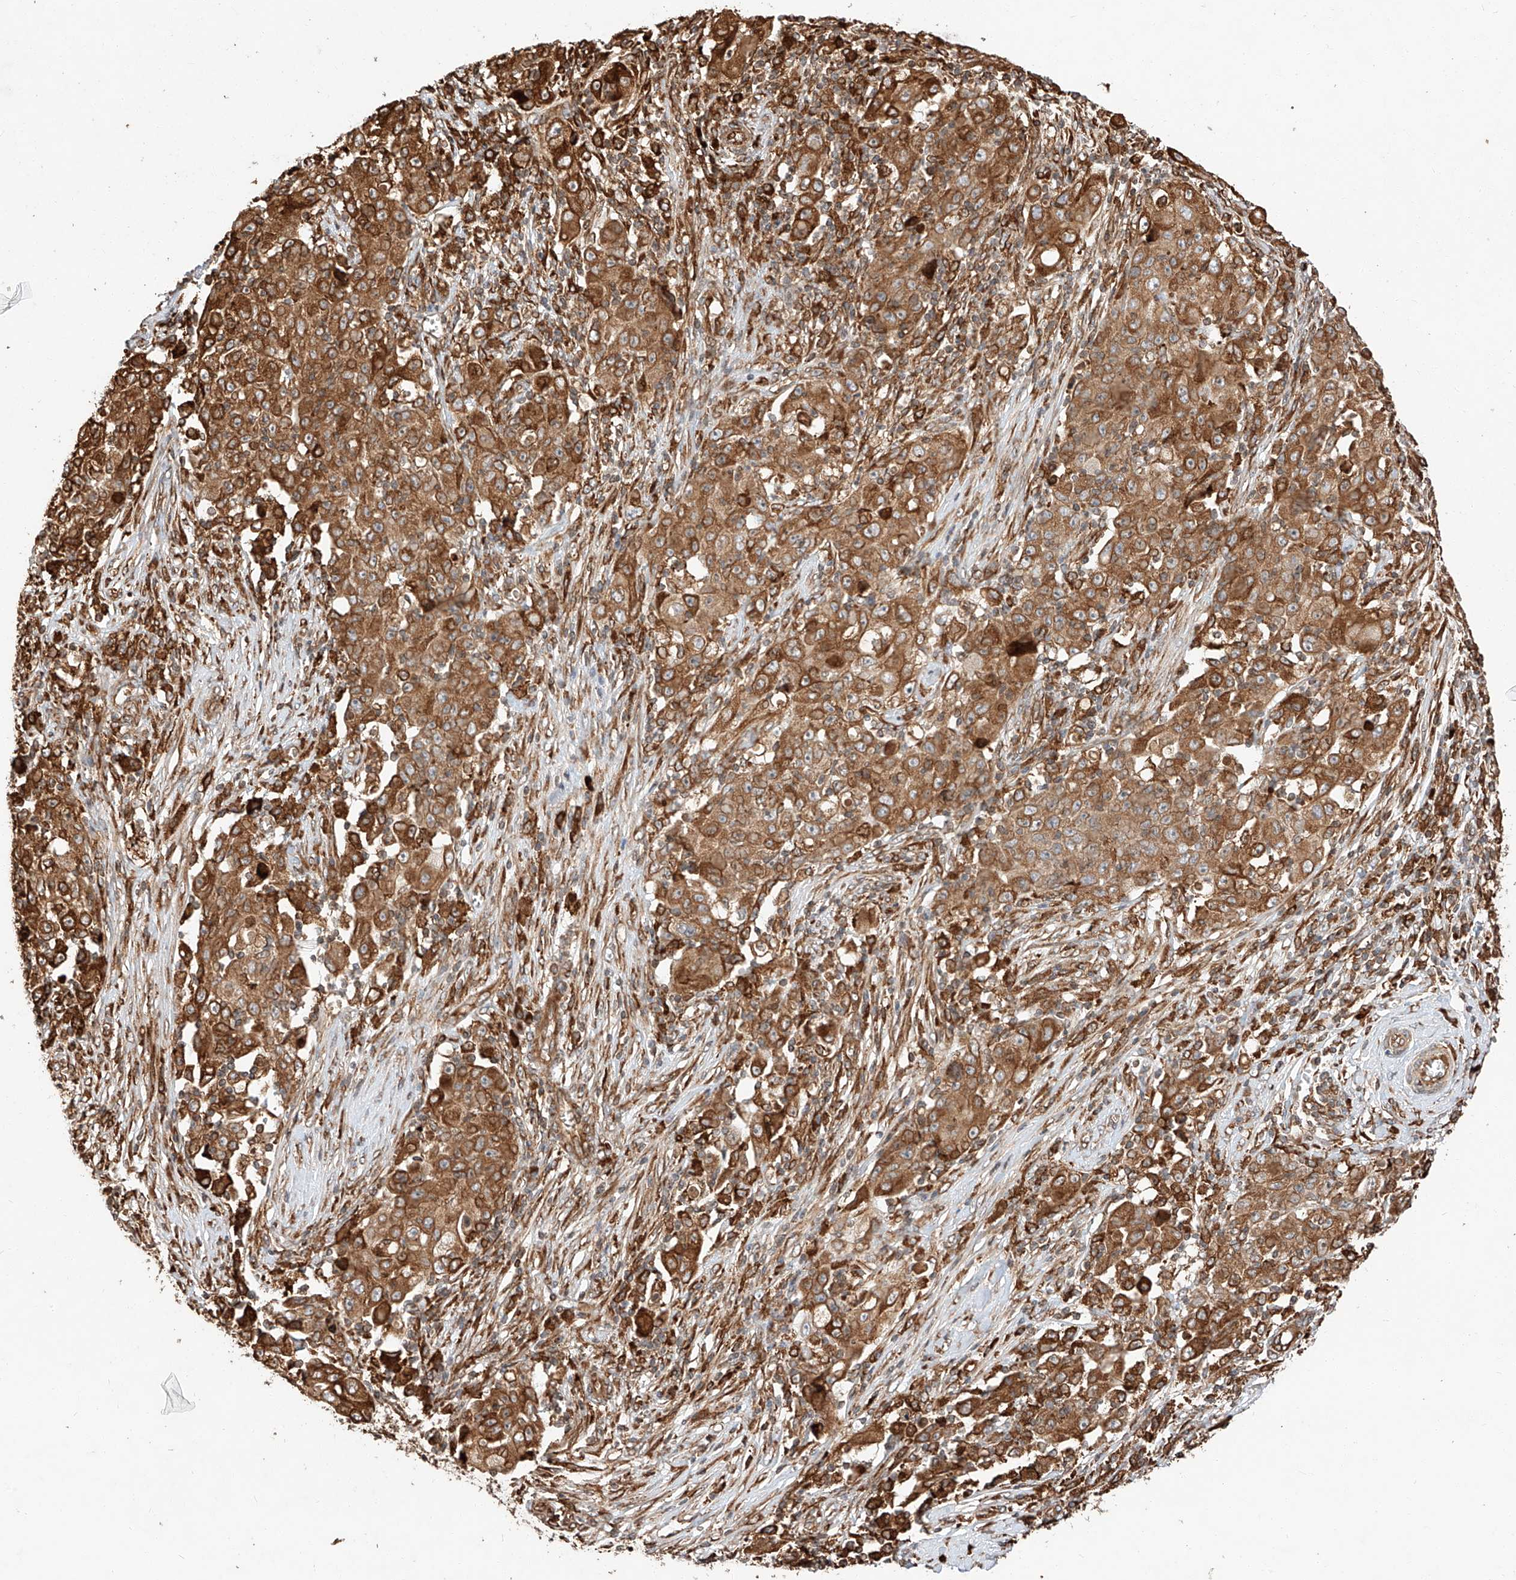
{"staining": {"intensity": "moderate", "quantity": ">75%", "location": "cytoplasmic/membranous"}, "tissue": "ovarian cancer", "cell_type": "Tumor cells", "image_type": "cancer", "snomed": [{"axis": "morphology", "description": "Carcinoma, endometroid"}, {"axis": "topography", "description": "Ovary"}], "caption": "Immunohistochemical staining of ovarian cancer (endometroid carcinoma) demonstrates medium levels of moderate cytoplasmic/membranous expression in approximately >75% of tumor cells. (DAB IHC, brown staining for protein, blue staining for nuclei).", "gene": "ZNF84", "patient": {"sex": "female", "age": 42}}